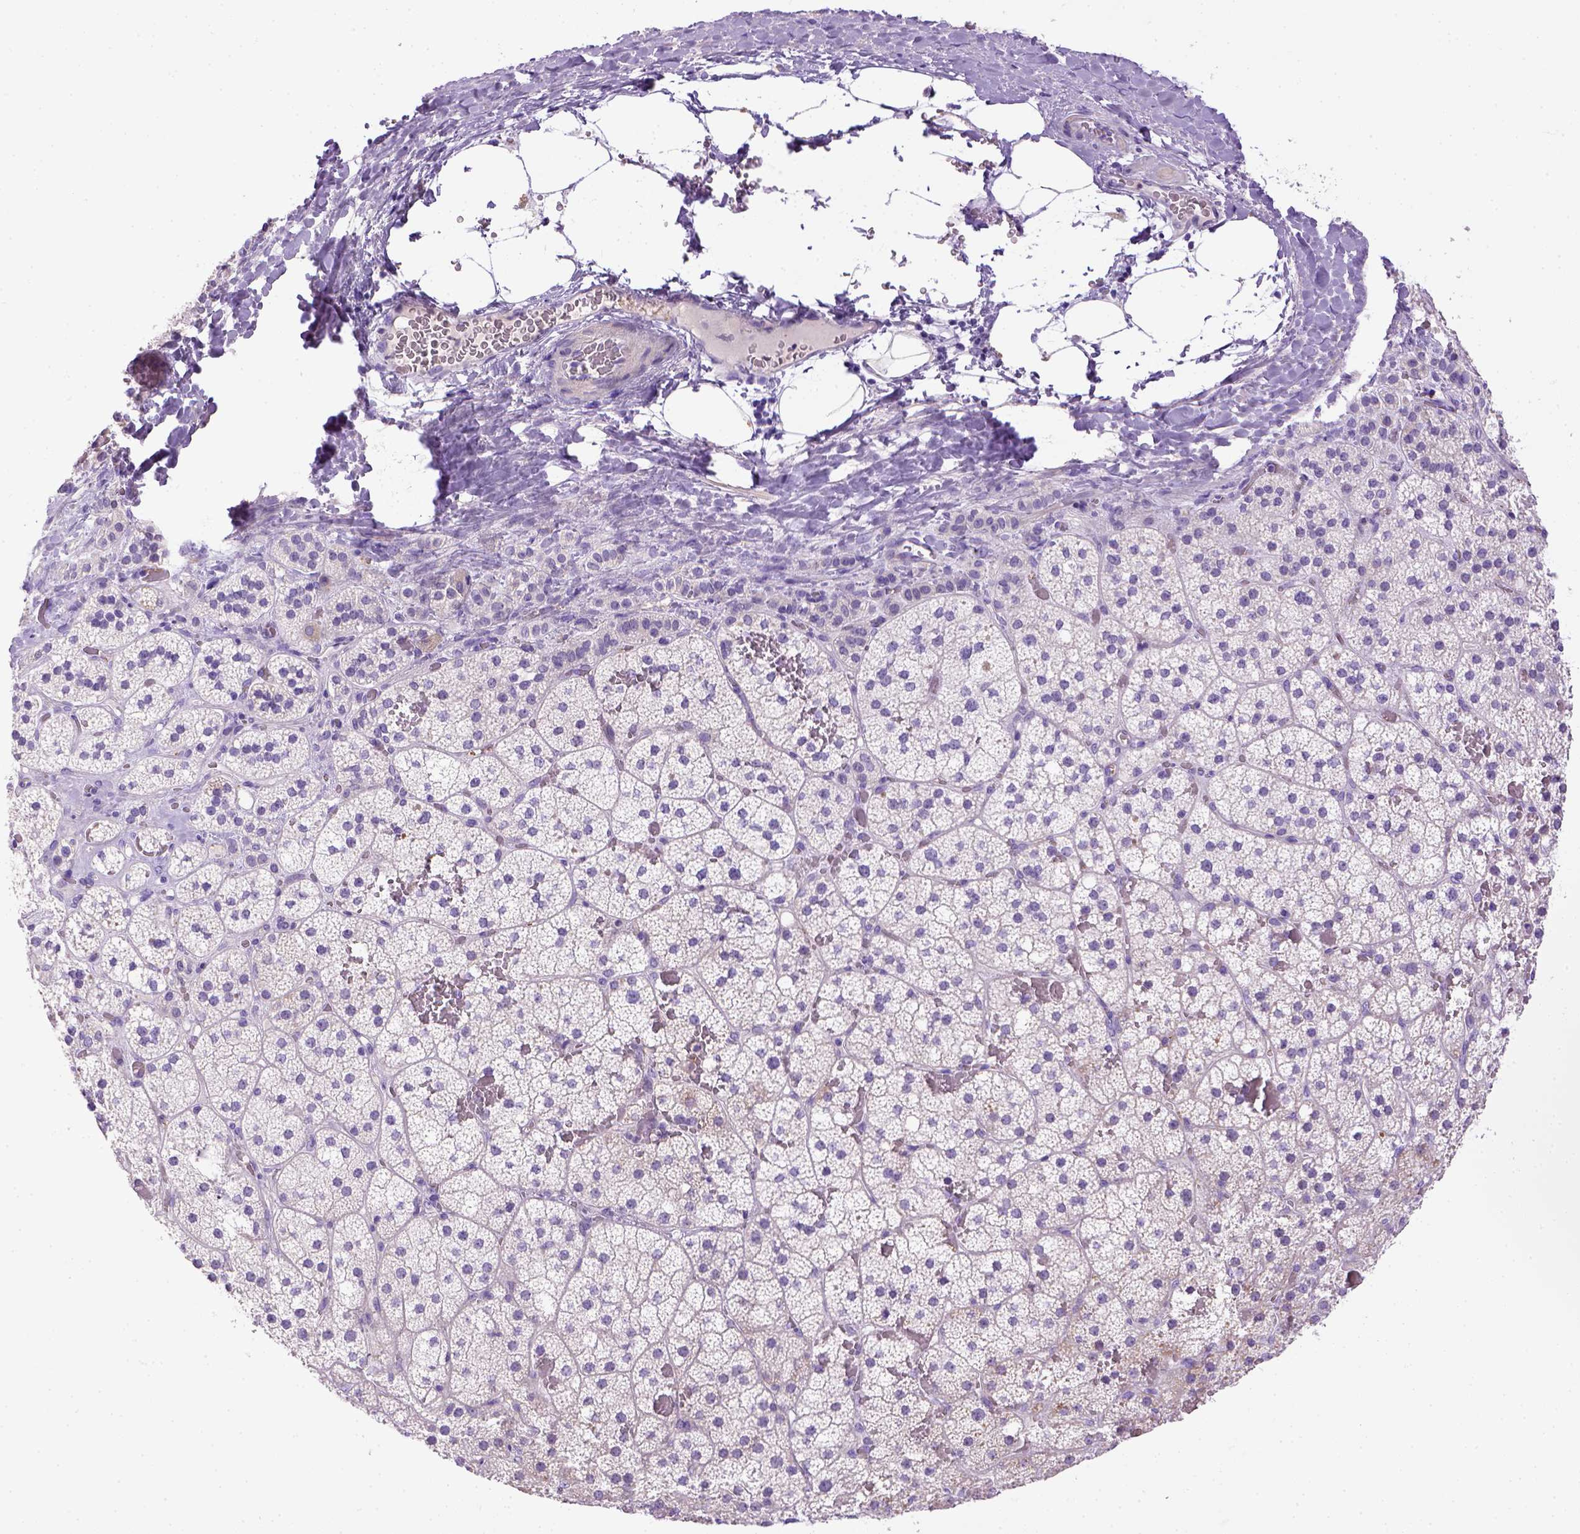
{"staining": {"intensity": "negative", "quantity": "none", "location": "none"}, "tissue": "adrenal gland", "cell_type": "Glandular cells", "image_type": "normal", "snomed": [{"axis": "morphology", "description": "Normal tissue, NOS"}, {"axis": "topography", "description": "Adrenal gland"}], "caption": "IHC micrograph of unremarkable adrenal gland: human adrenal gland stained with DAB exhibits no significant protein expression in glandular cells. Brightfield microscopy of immunohistochemistry (IHC) stained with DAB (brown) and hematoxylin (blue), captured at high magnification.", "gene": "BAAT", "patient": {"sex": "male", "age": 53}}